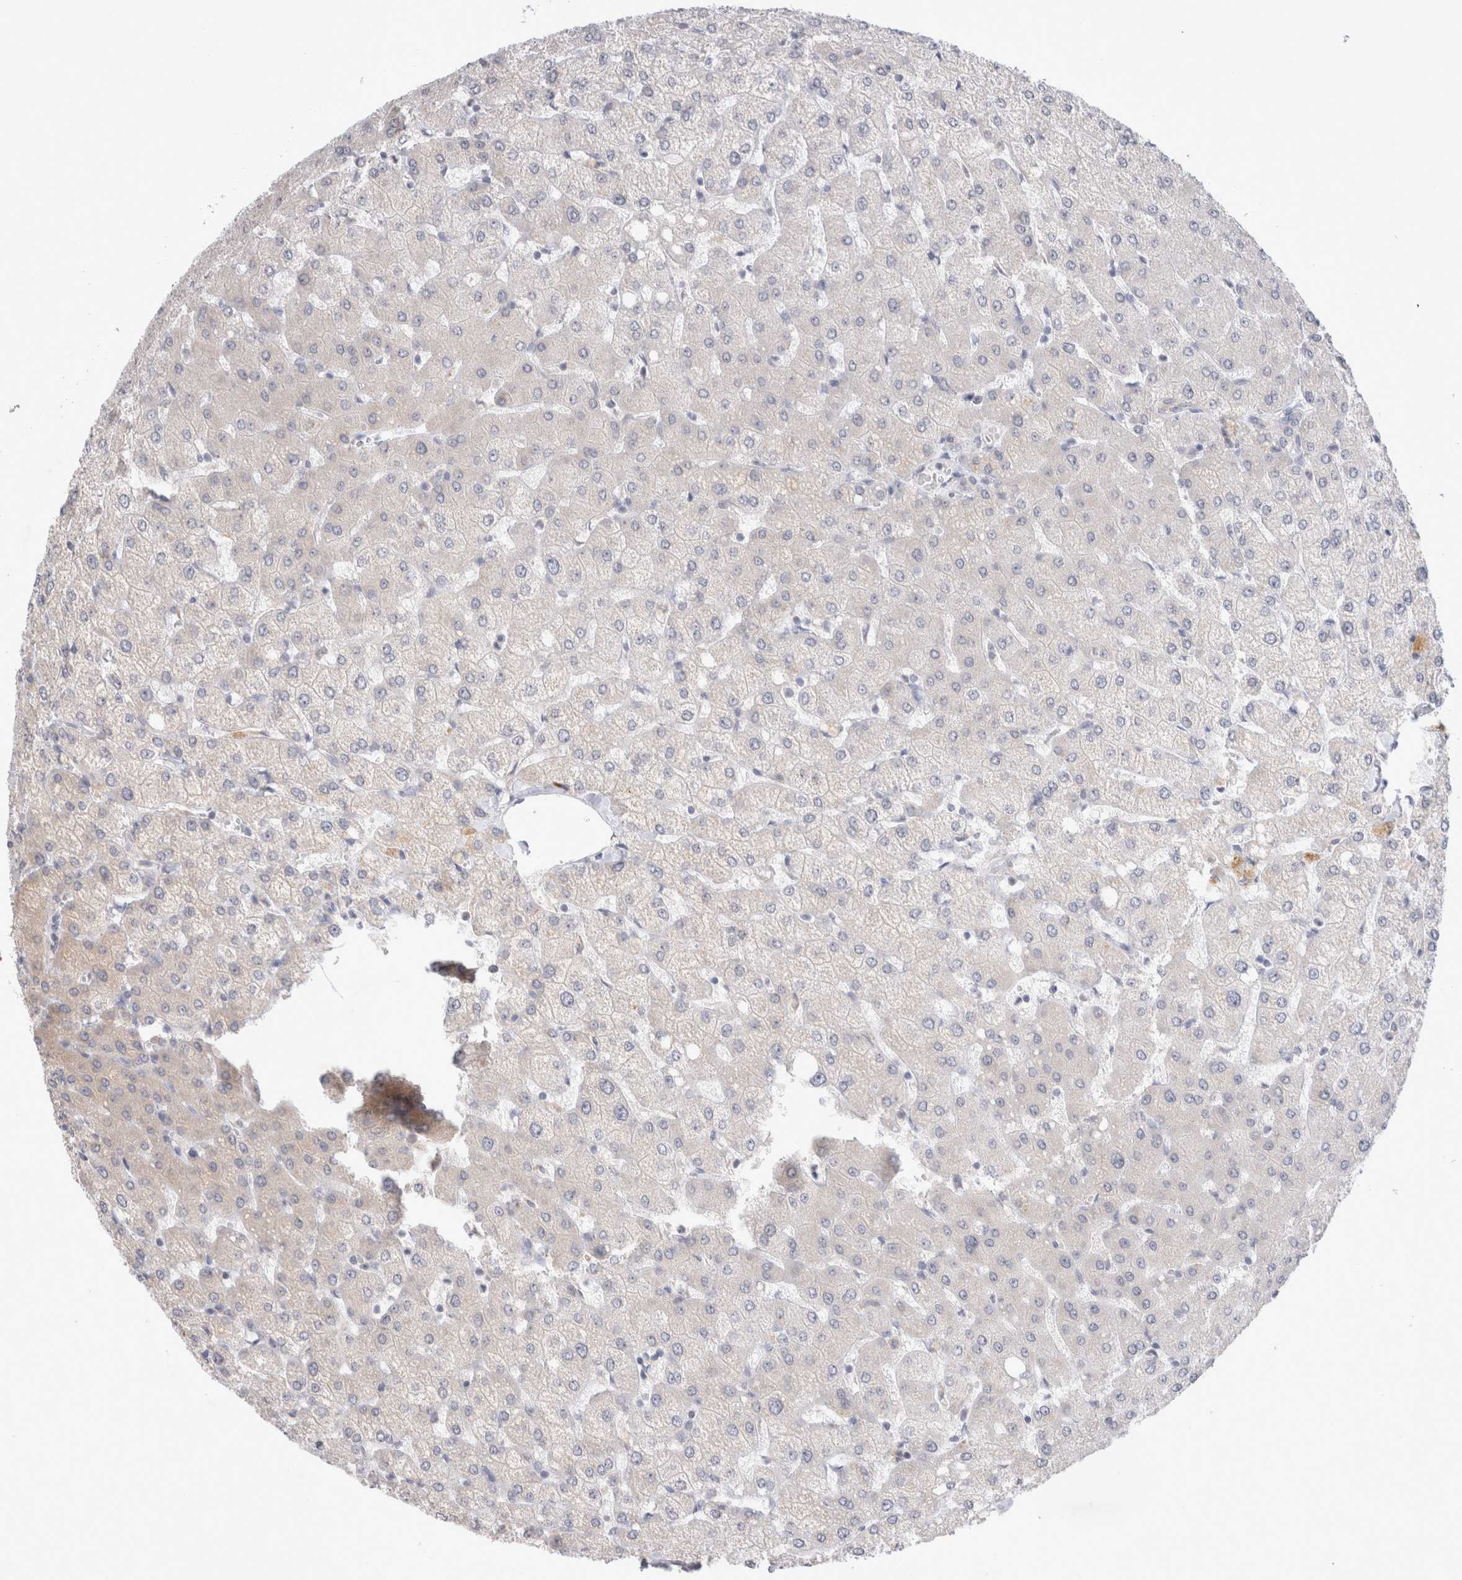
{"staining": {"intensity": "negative", "quantity": "none", "location": "none"}, "tissue": "liver", "cell_type": "Cholangiocytes", "image_type": "normal", "snomed": [{"axis": "morphology", "description": "Normal tissue, NOS"}, {"axis": "topography", "description": "Liver"}], "caption": "DAB (3,3'-diaminobenzidine) immunohistochemical staining of normal human liver exhibits no significant expression in cholangiocytes. Nuclei are stained in blue.", "gene": "NEDD4L", "patient": {"sex": "female", "age": 54}}